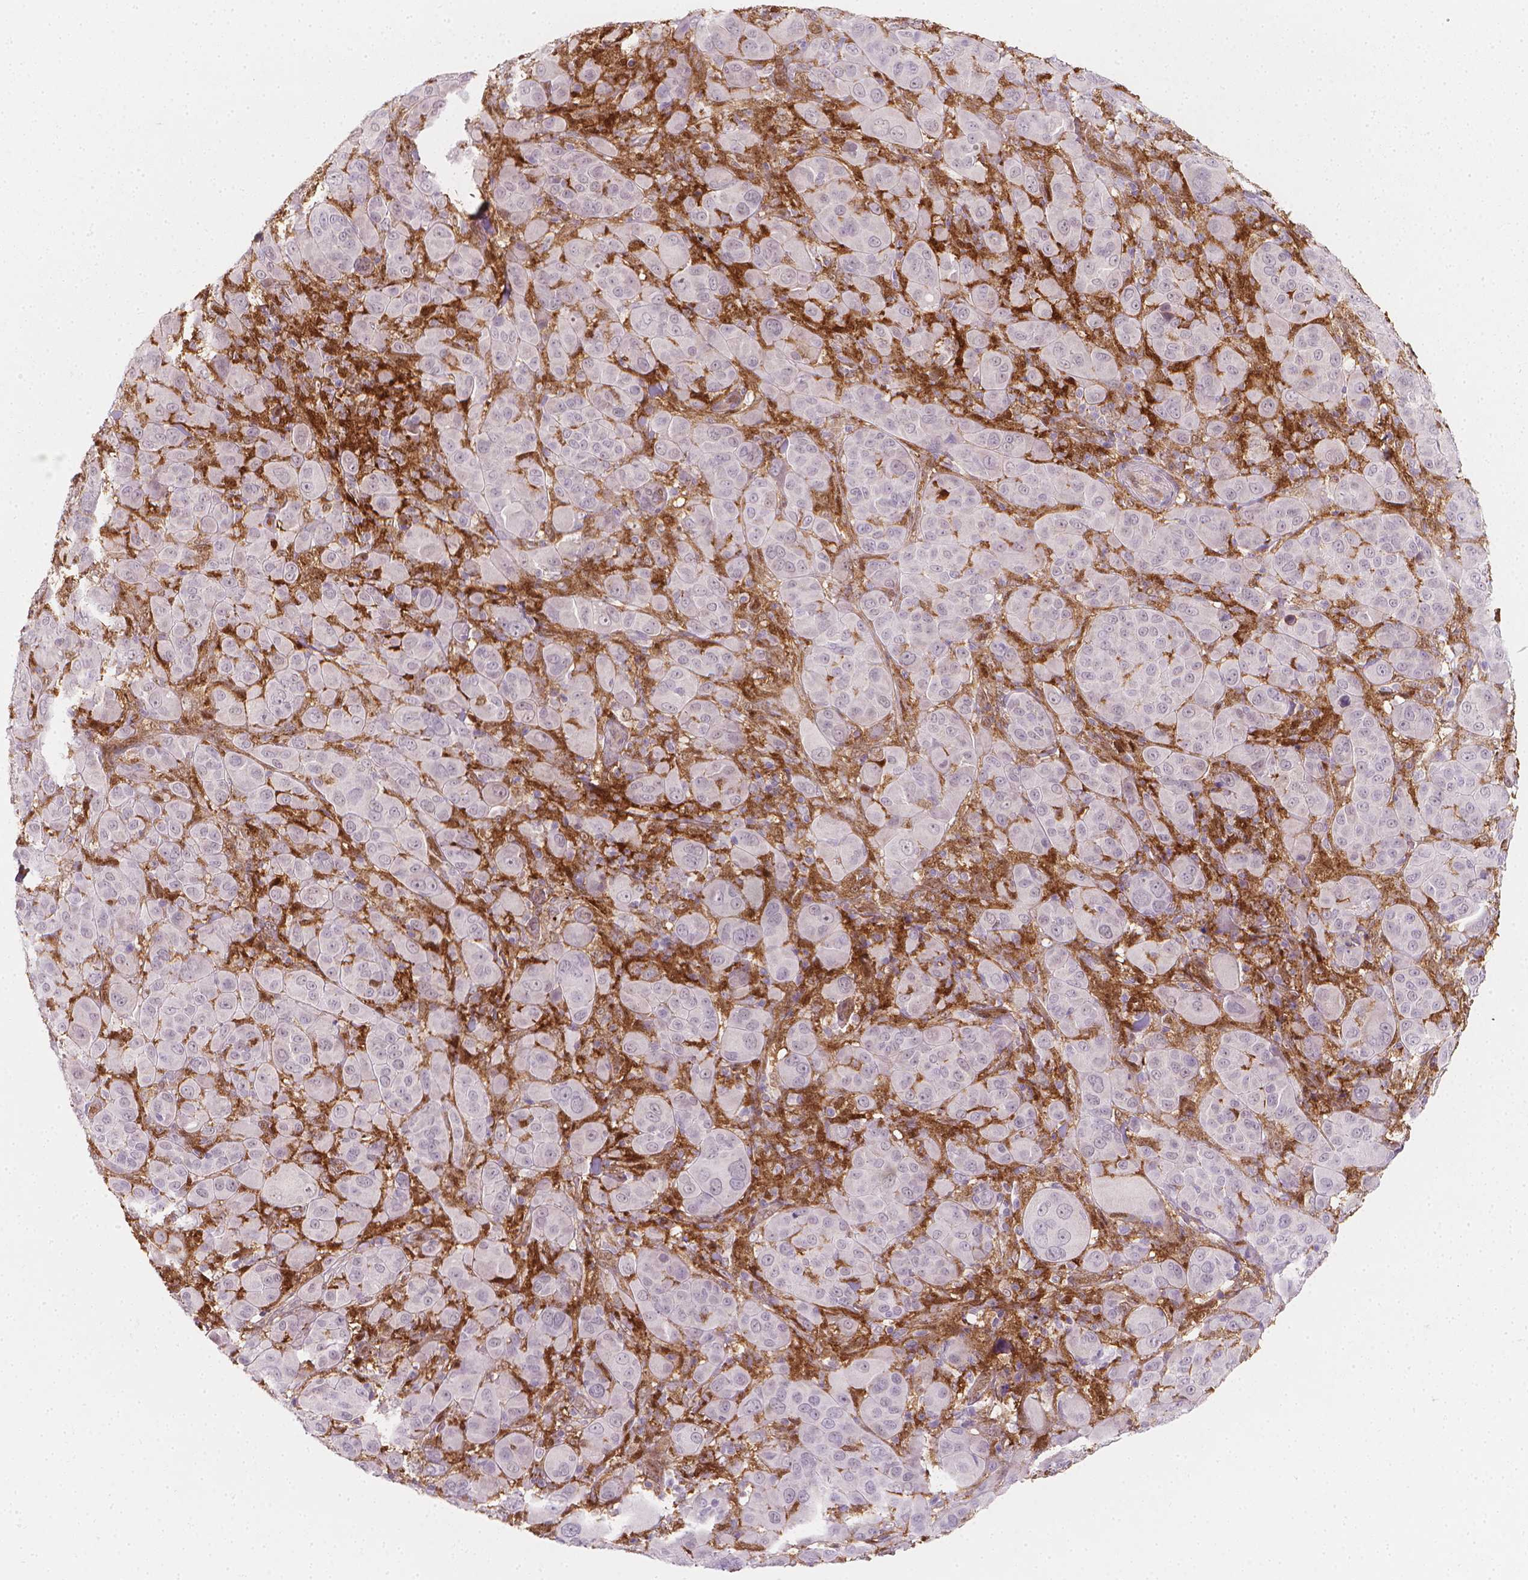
{"staining": {"intensity": "negative", "quantity": "none", "location": "none"}, "tissue": "melanoma", "cell_type": "Tumor cells", "image_type": "cancer", "snomed": [{"axis": "morphology", "description": "Malignant melanoma, NOS"}, {"axis": "topography", "description": "Skin"}], "caption": "DAB (3,3'-diaminobenzidine) immunohistochemical staining of human melanoma exhibits no significant staining in tumor cells.", "gene": "TNFAIP2", "patient": {"sex": "female", "age": 87}}